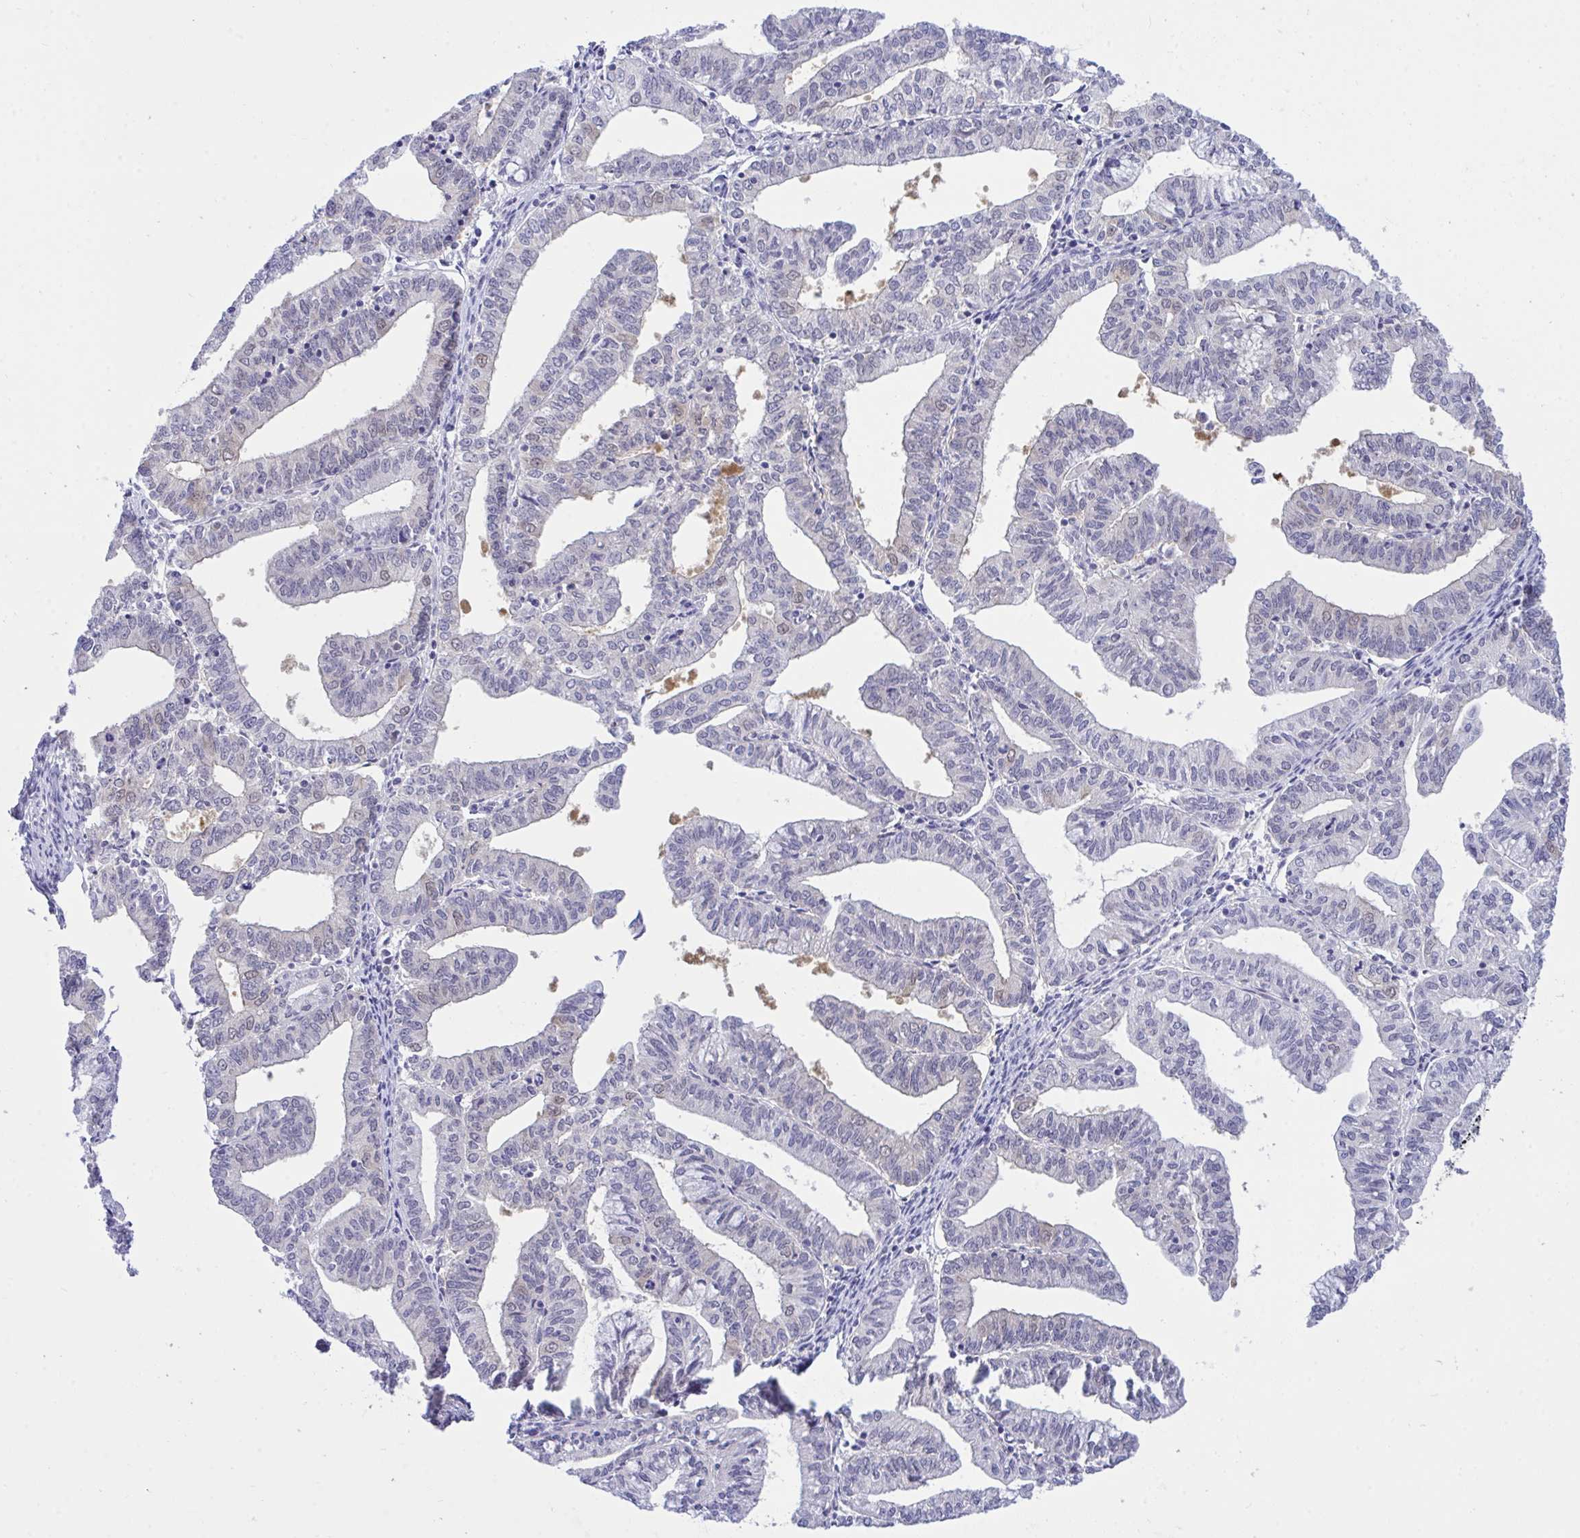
{"staining": {"intensity": "negative", "quantity": "none", "location": "none"}, "tissue": "endometrial cancer", "cell_type": "Tumor cells", "image_type": "cancer", "snomed": [{"axis": "morphology", "description": "Adenocarcinoma, NOS"}, {"axis": "topography", "description": "Endometrium"}], "caption": "High power microscopy histopathology image of an immunohistochemistry (IHC) photomicrograph of adenocarcinoma (endometrial), revealing no significant positivity in tumor cells.", "gene": "THOP1", "patient": {"sex": "female", "age": 61}}